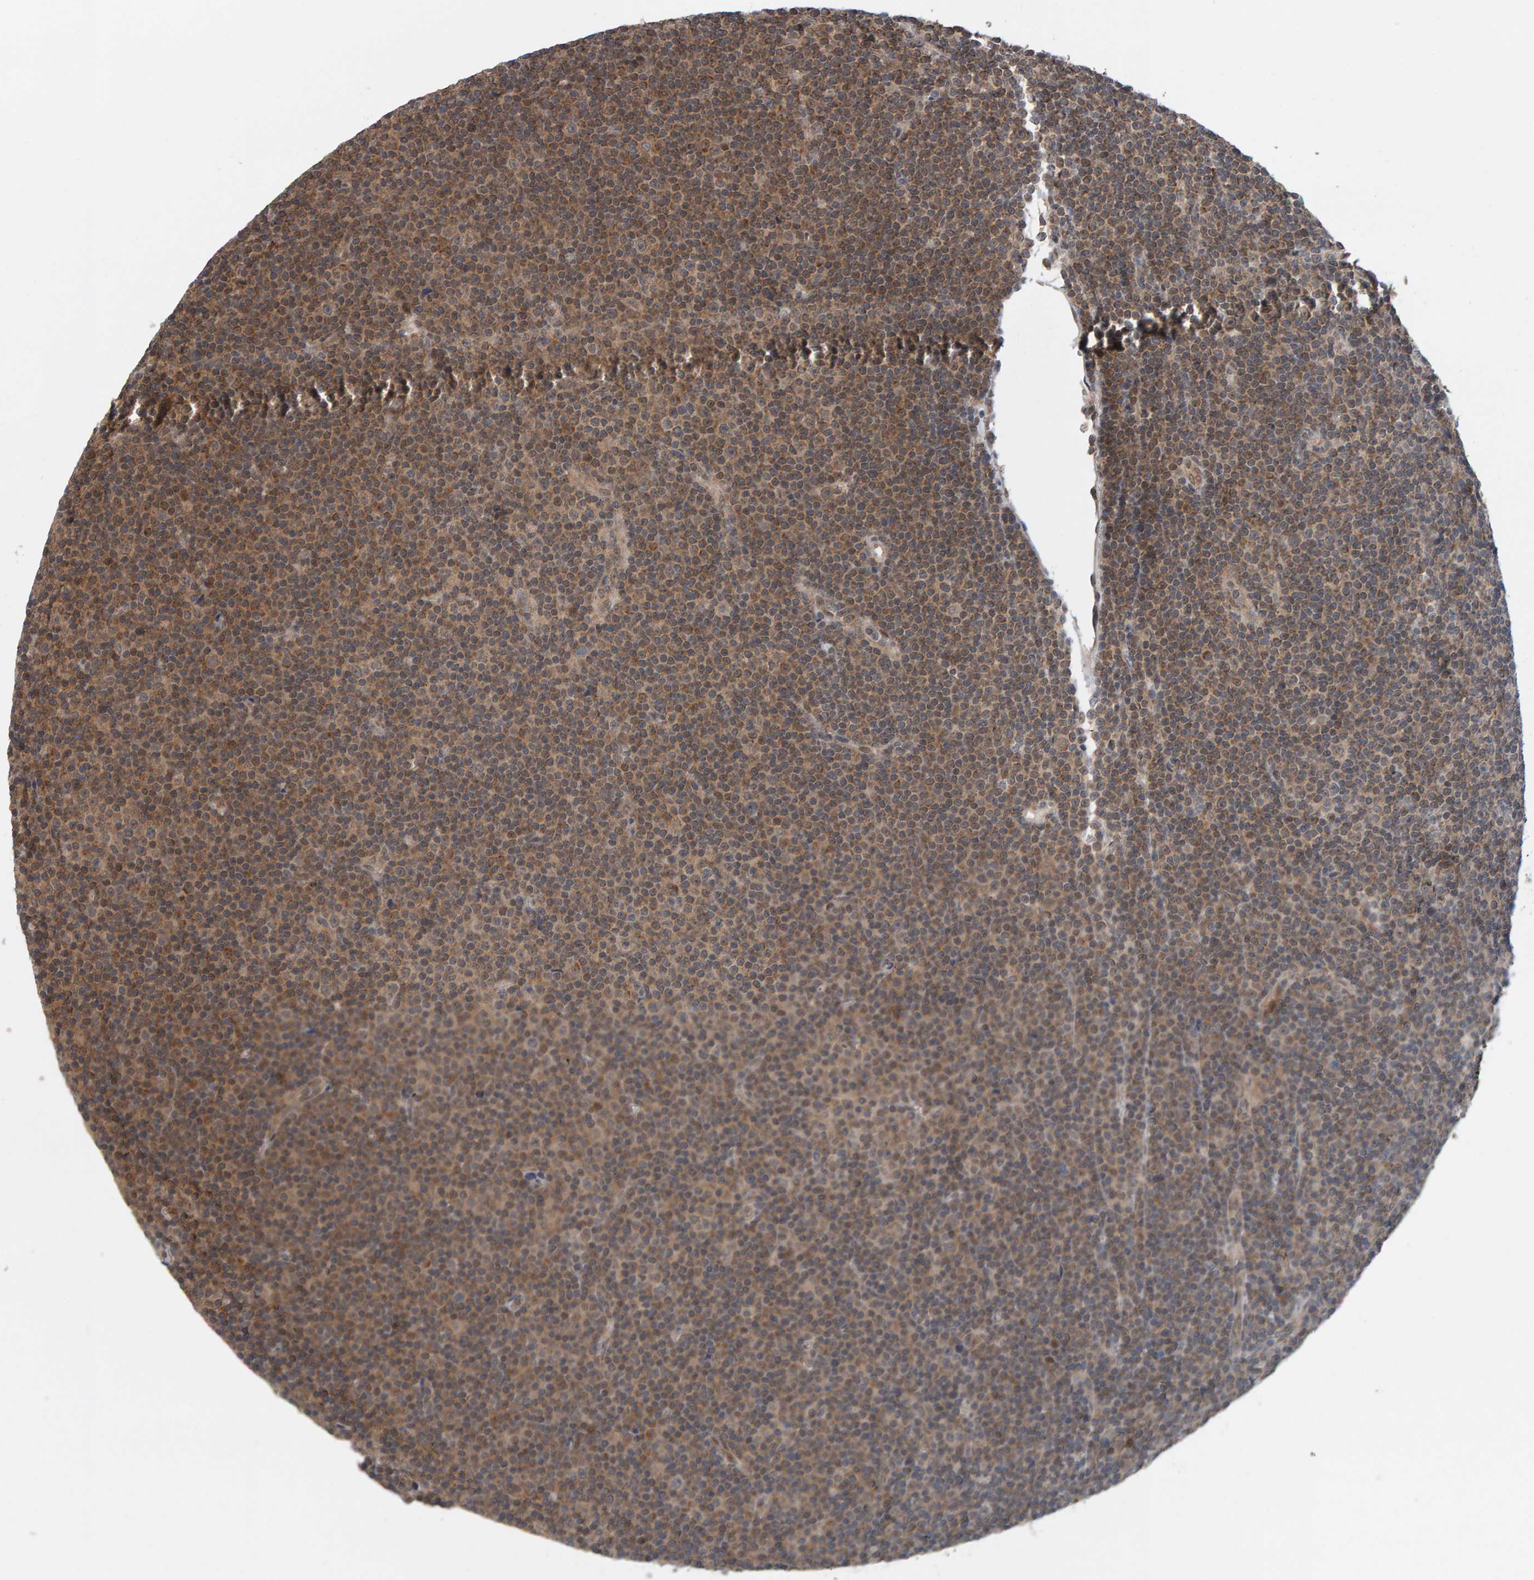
{"staining": {"intensity": "weak", "quantity": "25%-75%", "location": "cytoplasmic/membranous"}, "tissue": "lymphoma", "cell_type": "Tumor cells", "image_type": "cancer", "snomed": [{"axis": "morphology", "description": "Malignant lymphoma, non-Hodgkin's type, Low grade"}, {"axis": "topography", "description": "Lymph node"}], "caption": "IHC (DAB (3,3'-diaminobenzidine)) staining of low-grade malignant lymphoma, non-Hodgkin's type displays weak cytoplasmic/membranous protein positivity in about 25%-75% of tumor cells. (DAB IHC, brown staining for protein, blue staining for nuclei).", "gene": "COASY", "patient": {"sex": "female", "age": 67}}